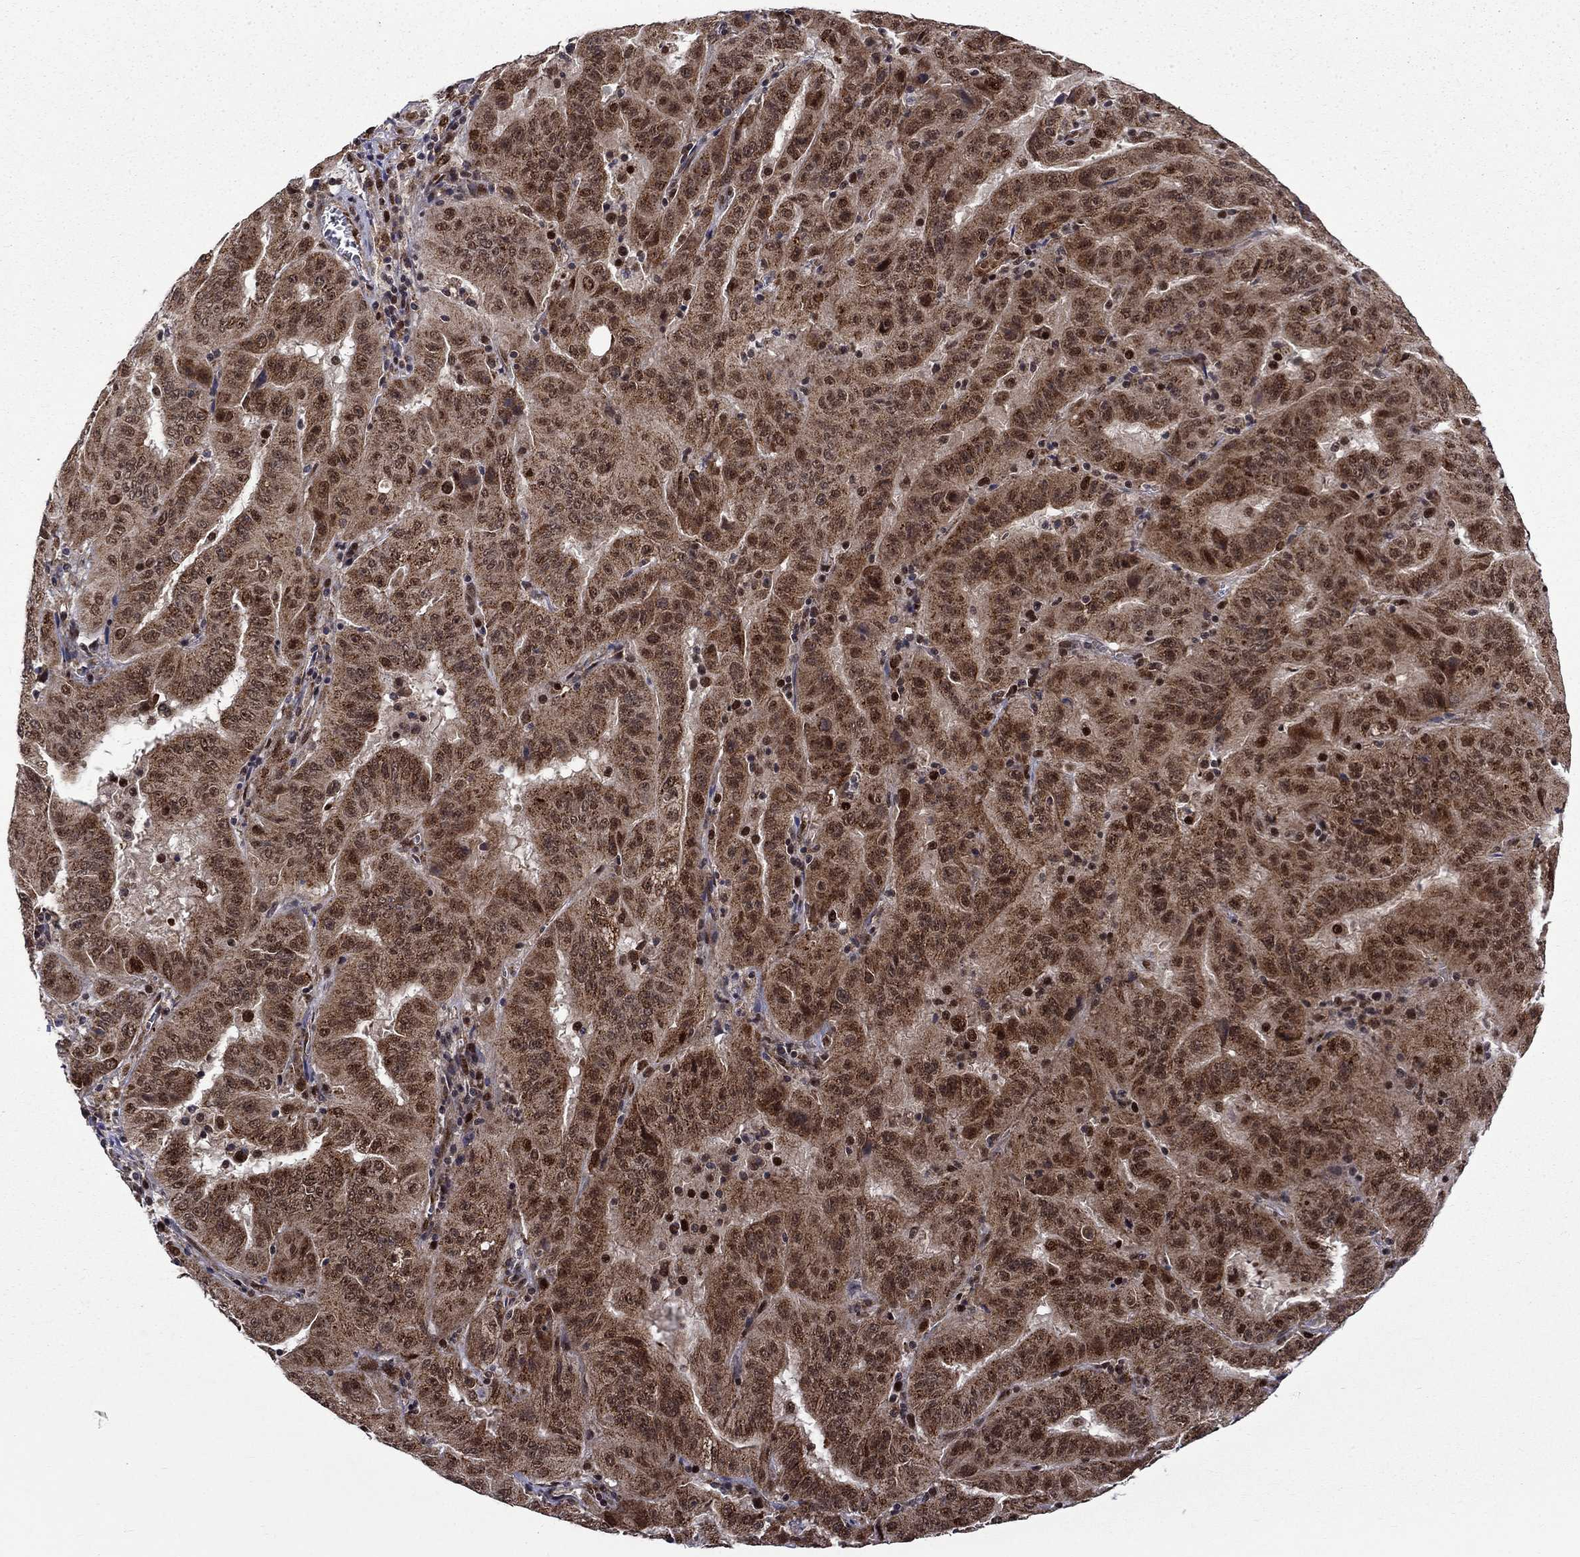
{"staining": {"intensity": "strong", "quantity": ">75%", "location": "cytoplasmic/membranous,nuclear"}, "tissue": "pancreatic cancer", "cell_type": "Tumor cells", "image_type": "cancer", "snomed": [{"axis": "morphology", "description": "Adenocarcinoma, NOS"}, {"axis": "topography", "description": "Pancreas"}], "caption": "A histopathology image showing strong cytoplasmic/membranous and nuclear staining in approximately >75% of tumor cells in pancreatic adenocarcinoma, as visualized by brown immunohistochemical staining.", "gene": "KPNA3", "patient": {"sex": "male", "age": 63}}